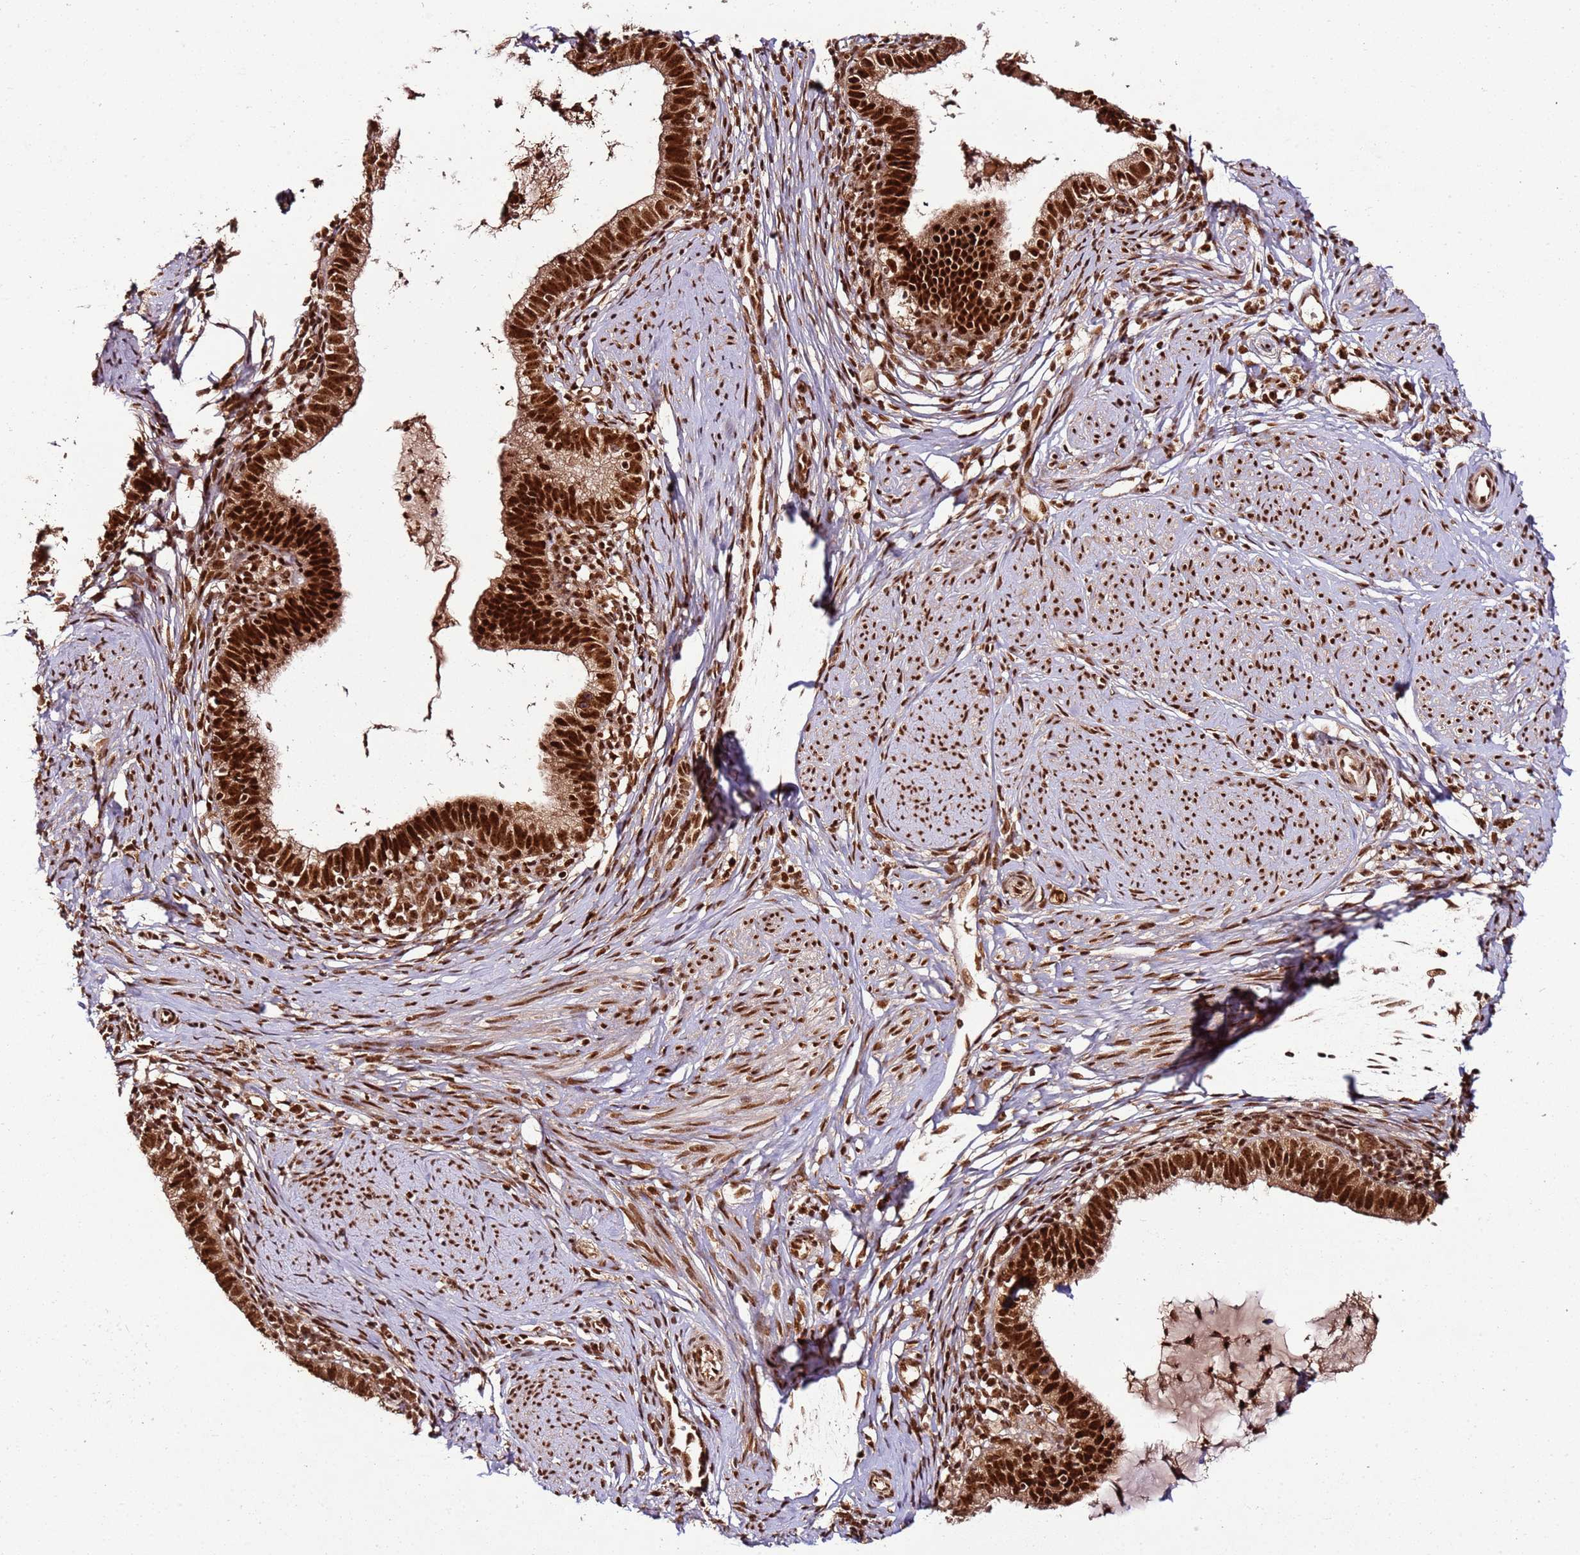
{"staining": {"intensity": "strong", "quantity": ">75%", "location": "nuclear"}, "tissue": "cervical cancer", "cell_type": "Tumor cells", "image_type": "cancer", "snomed": [{"axis": "morphology", "description": "Adenocarcinoma, NOS"}, {"axis": "topography", "description": "Cervix"}], "caption": "This is a micrograph of immunohistochemistry (IHC) staining of adenocarcinoma (cervical), which shows strong positivity in the nuclear of tumor cells.", "gene": "XRN2", "patient": {"sex": "female", "age": 36}}